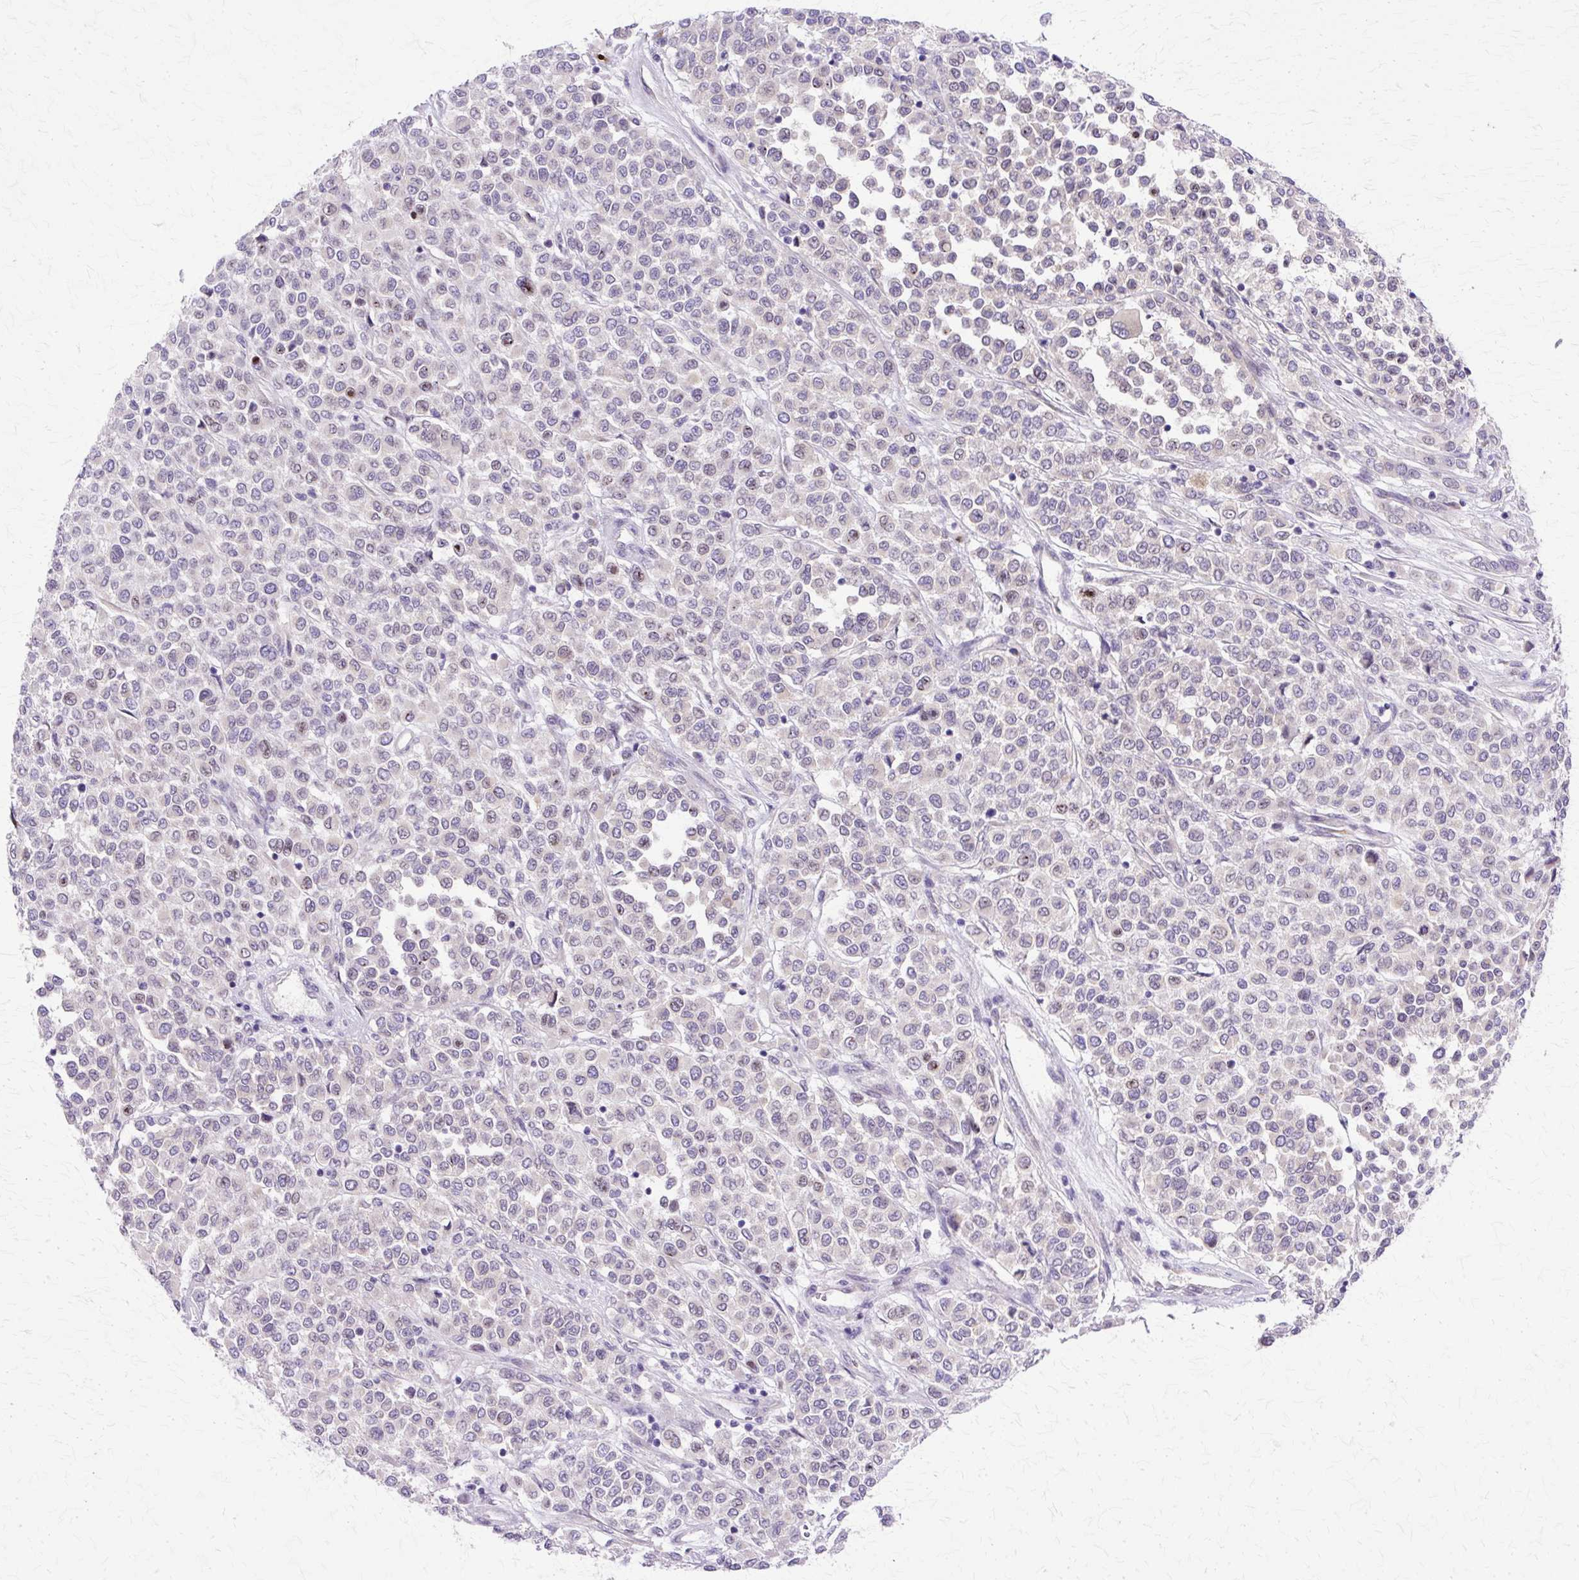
{"staining": {"intensity": "negative", "quantity": "none", "location": "none"}, "tissue": "melanoma", "cell_type": "Tumor cells", "image_type": "cancer", "snomed": [{"axis": "morphology", "description": "Malignant melanoma, Metastatic site"}, {"axis": "topography", "description": "Pancreas"}], "caption": "An immunohistochemistry micrograph of melanoma is shown. There is no staining in tumor cells of melanoma. The staining was performed using DAB (3,3'-diaminobenzidine) to visualize the protein expression in brown, while the nuclei were stained in blue with hematoxylin (Magnification: 20x).", "gene": "TBC1D3G", "patient": {"sex": "female", "age": 30}}